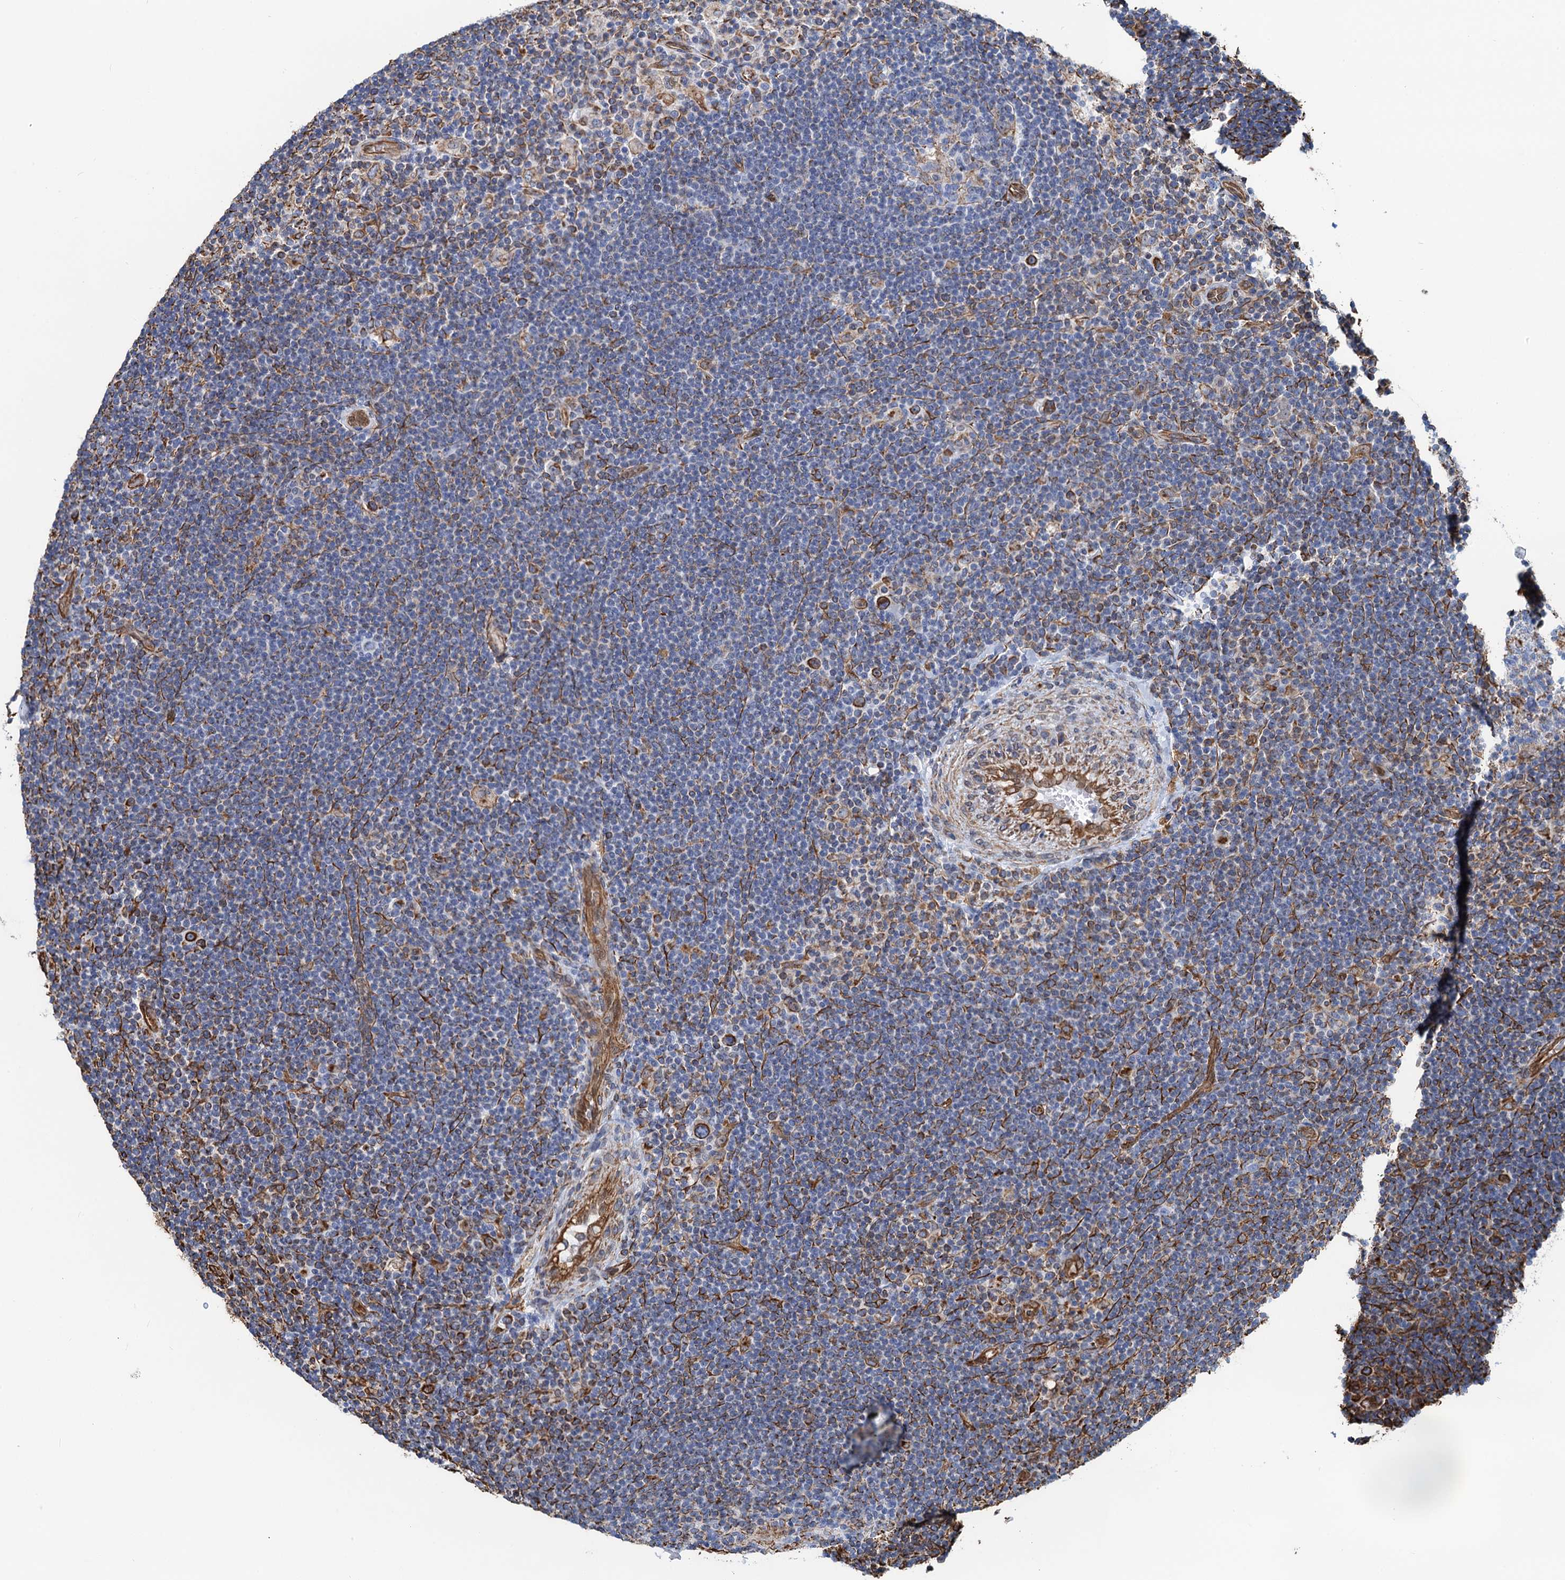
{"staining": {"intensity": "strong", "quantity": ">75%", "location": "cytoplasmic/membranous"}, "tissue": "lymphoma", "cell_type": "Tumor cells", "image_type": "cancer", "snomed": [{"axis": "morphology", "description": "Hodgkin's disease, NOS"}, {"axis": "topography", "description": "Lymph node"}], "caption": "Human lymphoma stained with a brown dye exhibits strong cytoplasmic/membranous positive positivity in about >75% of tumor cells.", "gene": "PGM2", "patient": {"sex": "female", "age": 57}}